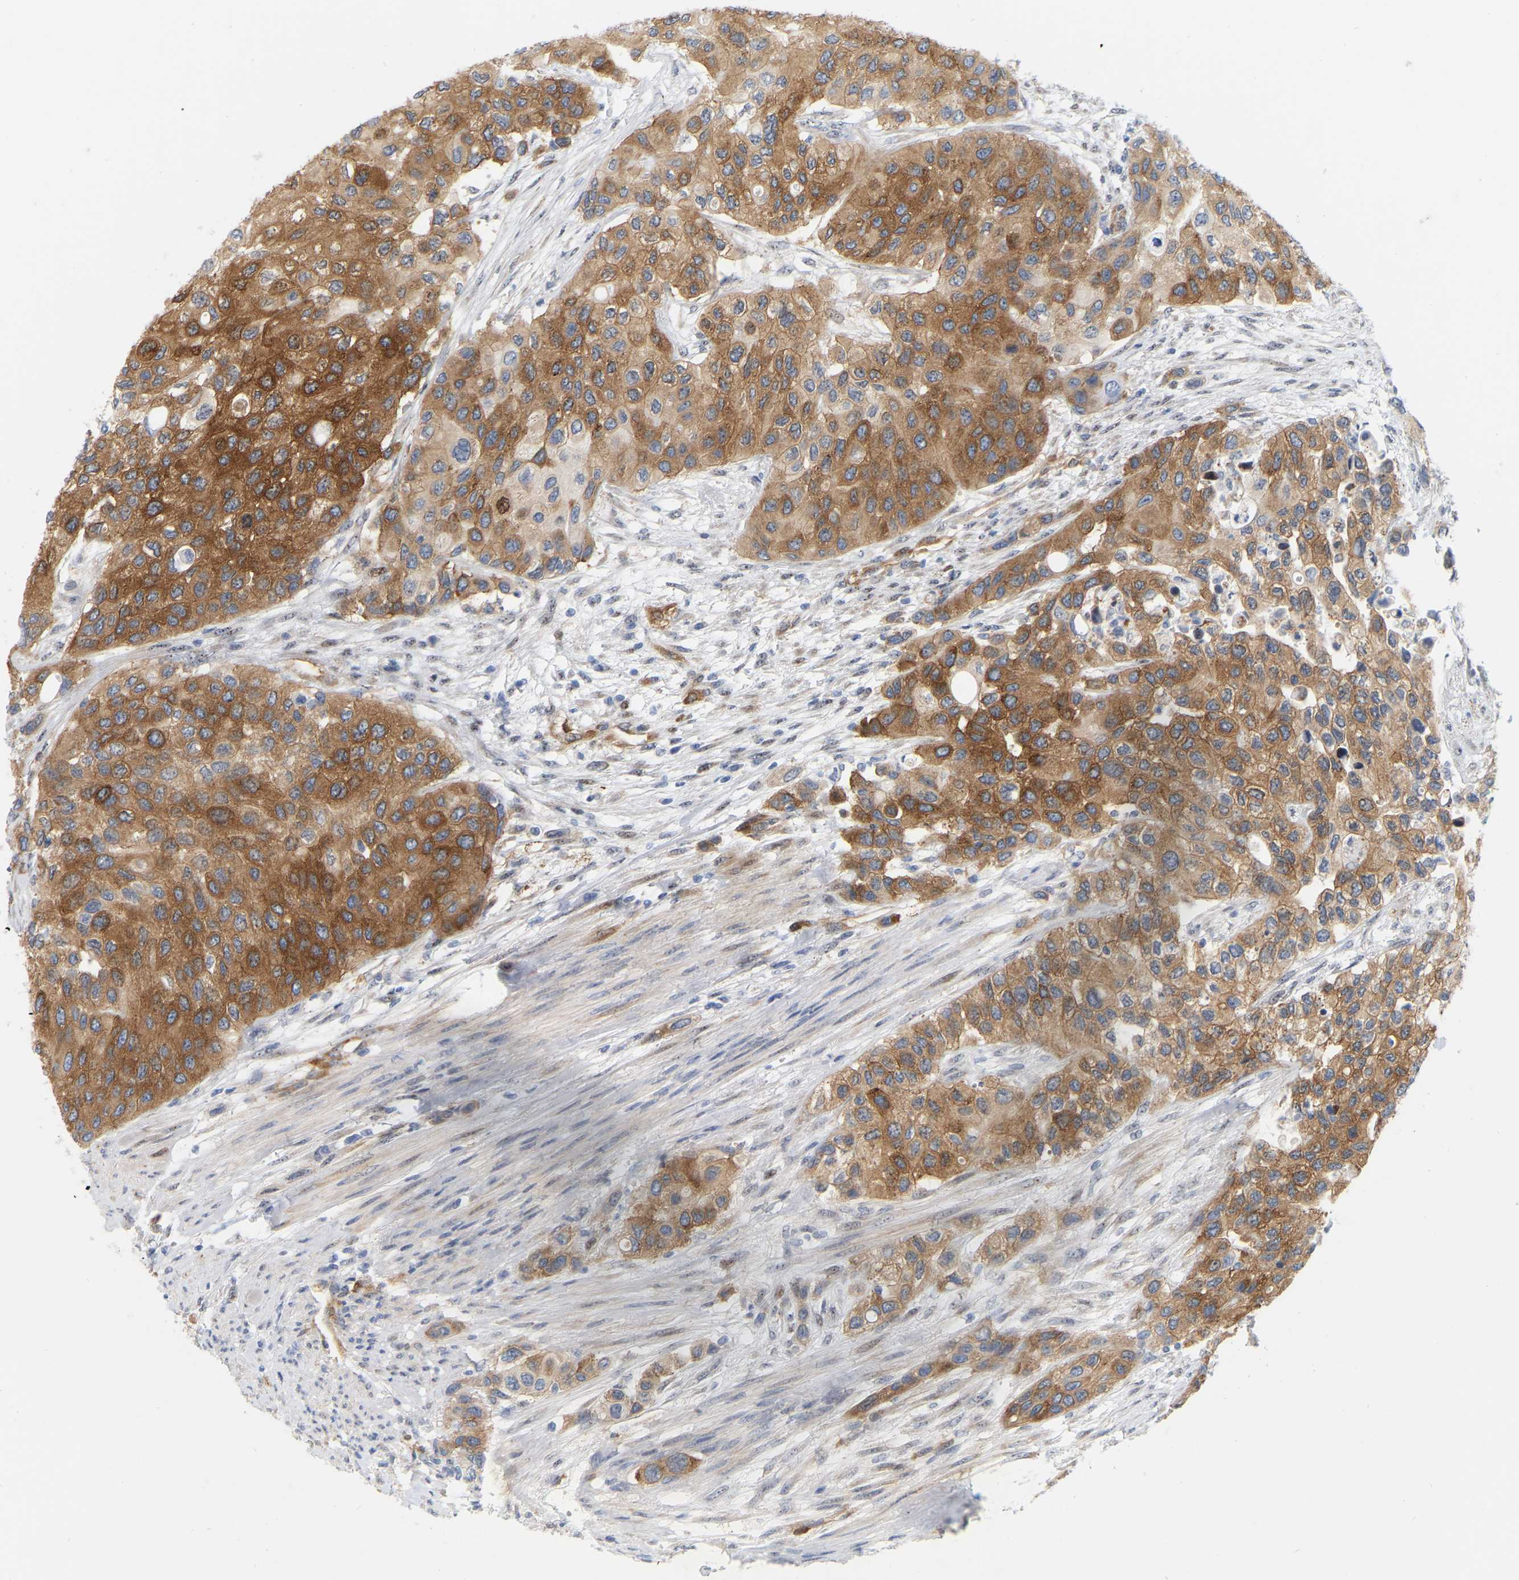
{"staining": {"intensity": "strong", "quantity": ">75%", "location": "cytoplasmic/membranous"}, "tissue": "urothelial cancer", "cell_type": "Tumor cells", "image_type": "cancer", "snomed": [{"axis": "morphology", "description": "Urothelial carcinoma, High grade"}, {"axis": "topography", "description": "Urinary bladder"}], "caption": "Protein analysis of high-grade urothelial carcinoma tissue reveals strong cytoplasmic/membranous expression in about >75% of tumor cells.", "gene": "RAPH1", "patient": {"sex": "female", "age": 56}}